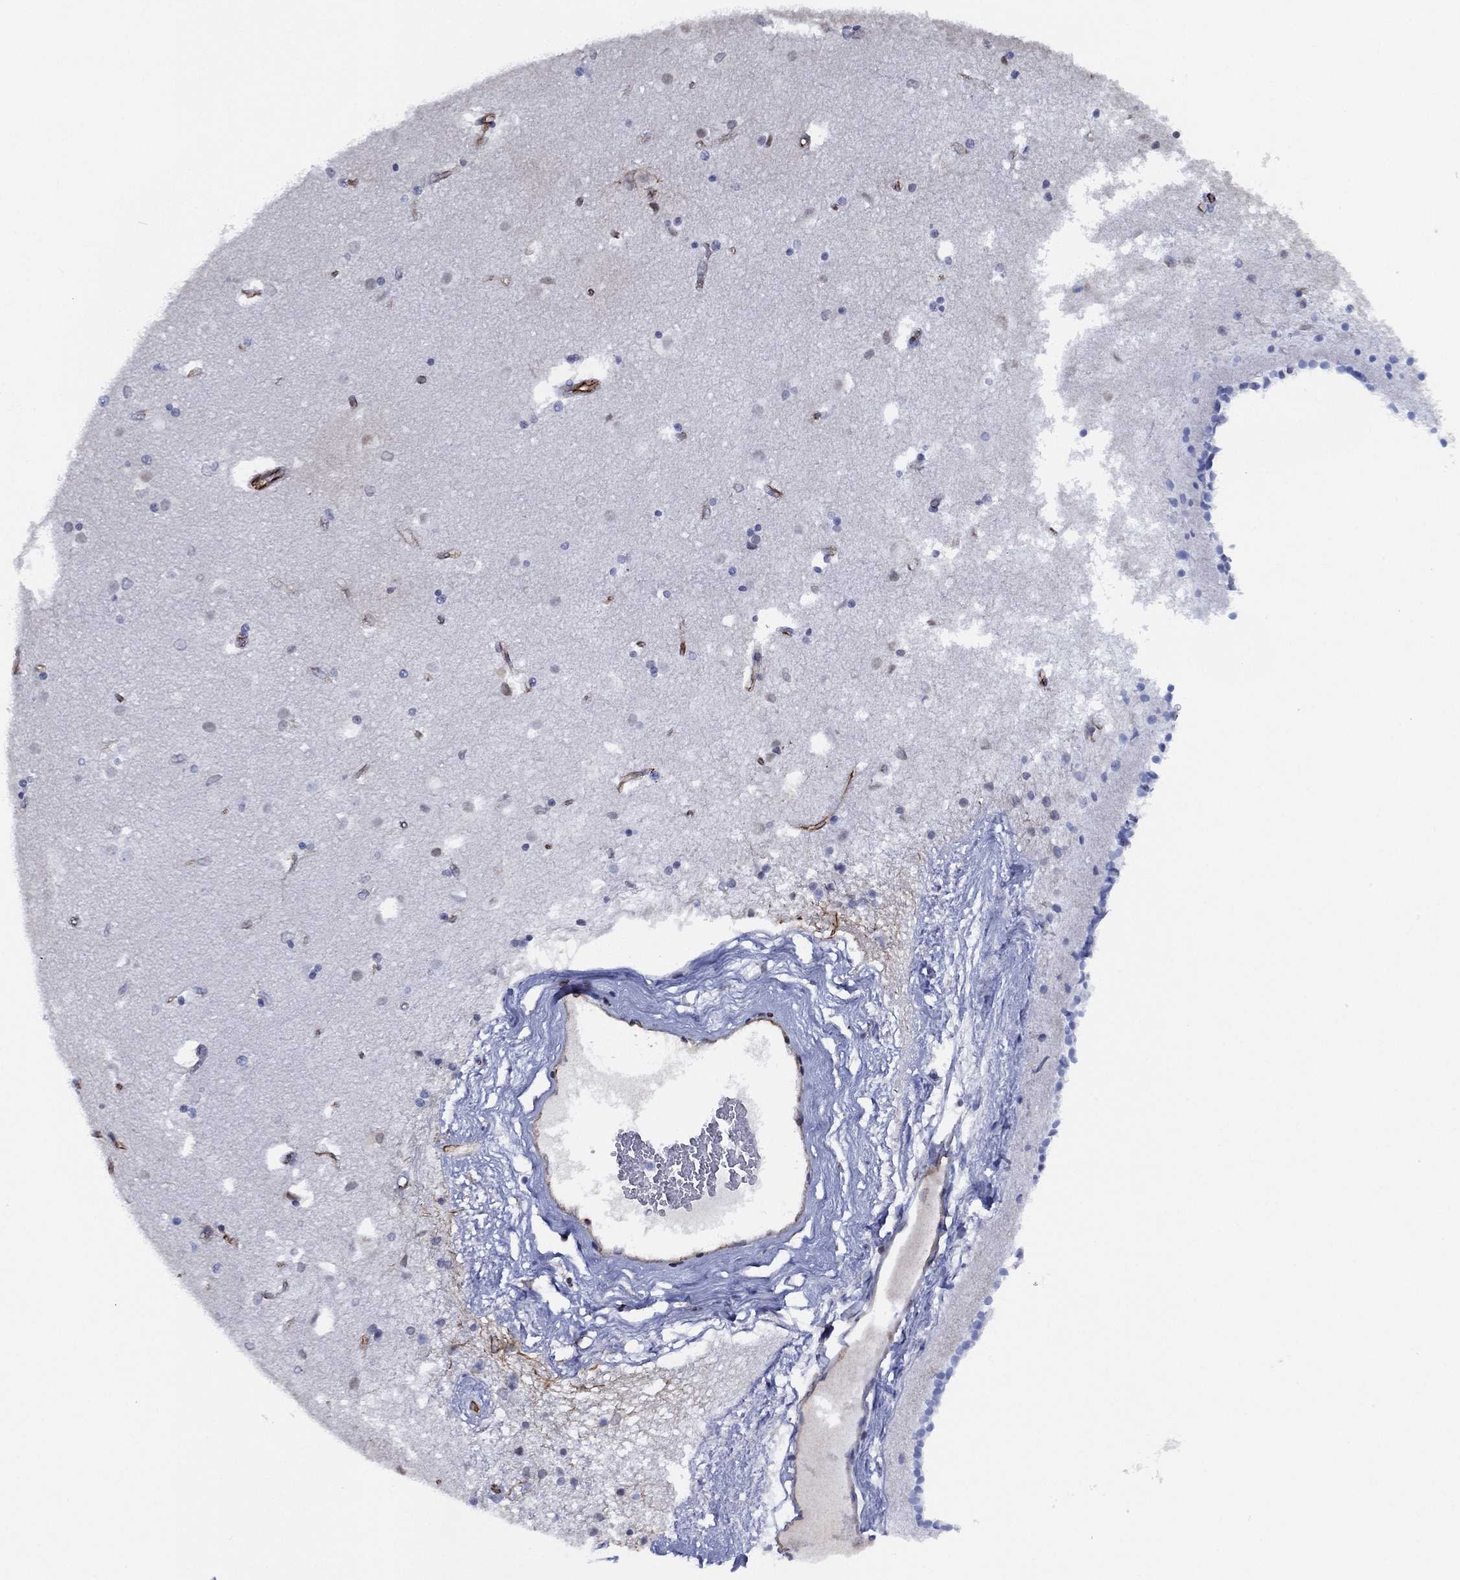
{"staining": {"intensity": "moderate", "quantity": "<25%", "location": "nuclear"}, "tissue": "caudate", "cell_type": "Glial cells", "image_type": "normal", "snomed": [{"axis": "morphology", "description": "Normal tissue, NOS"}, {"axis": "topography", "description": "Lateral ventricle wall"}], "caption": "Glial cells display low levels of moderate nuclear expression in about <25% of cells in normal caudate.", "gene": "MAS1", "patient": {"sex": "female", "age": 71}}